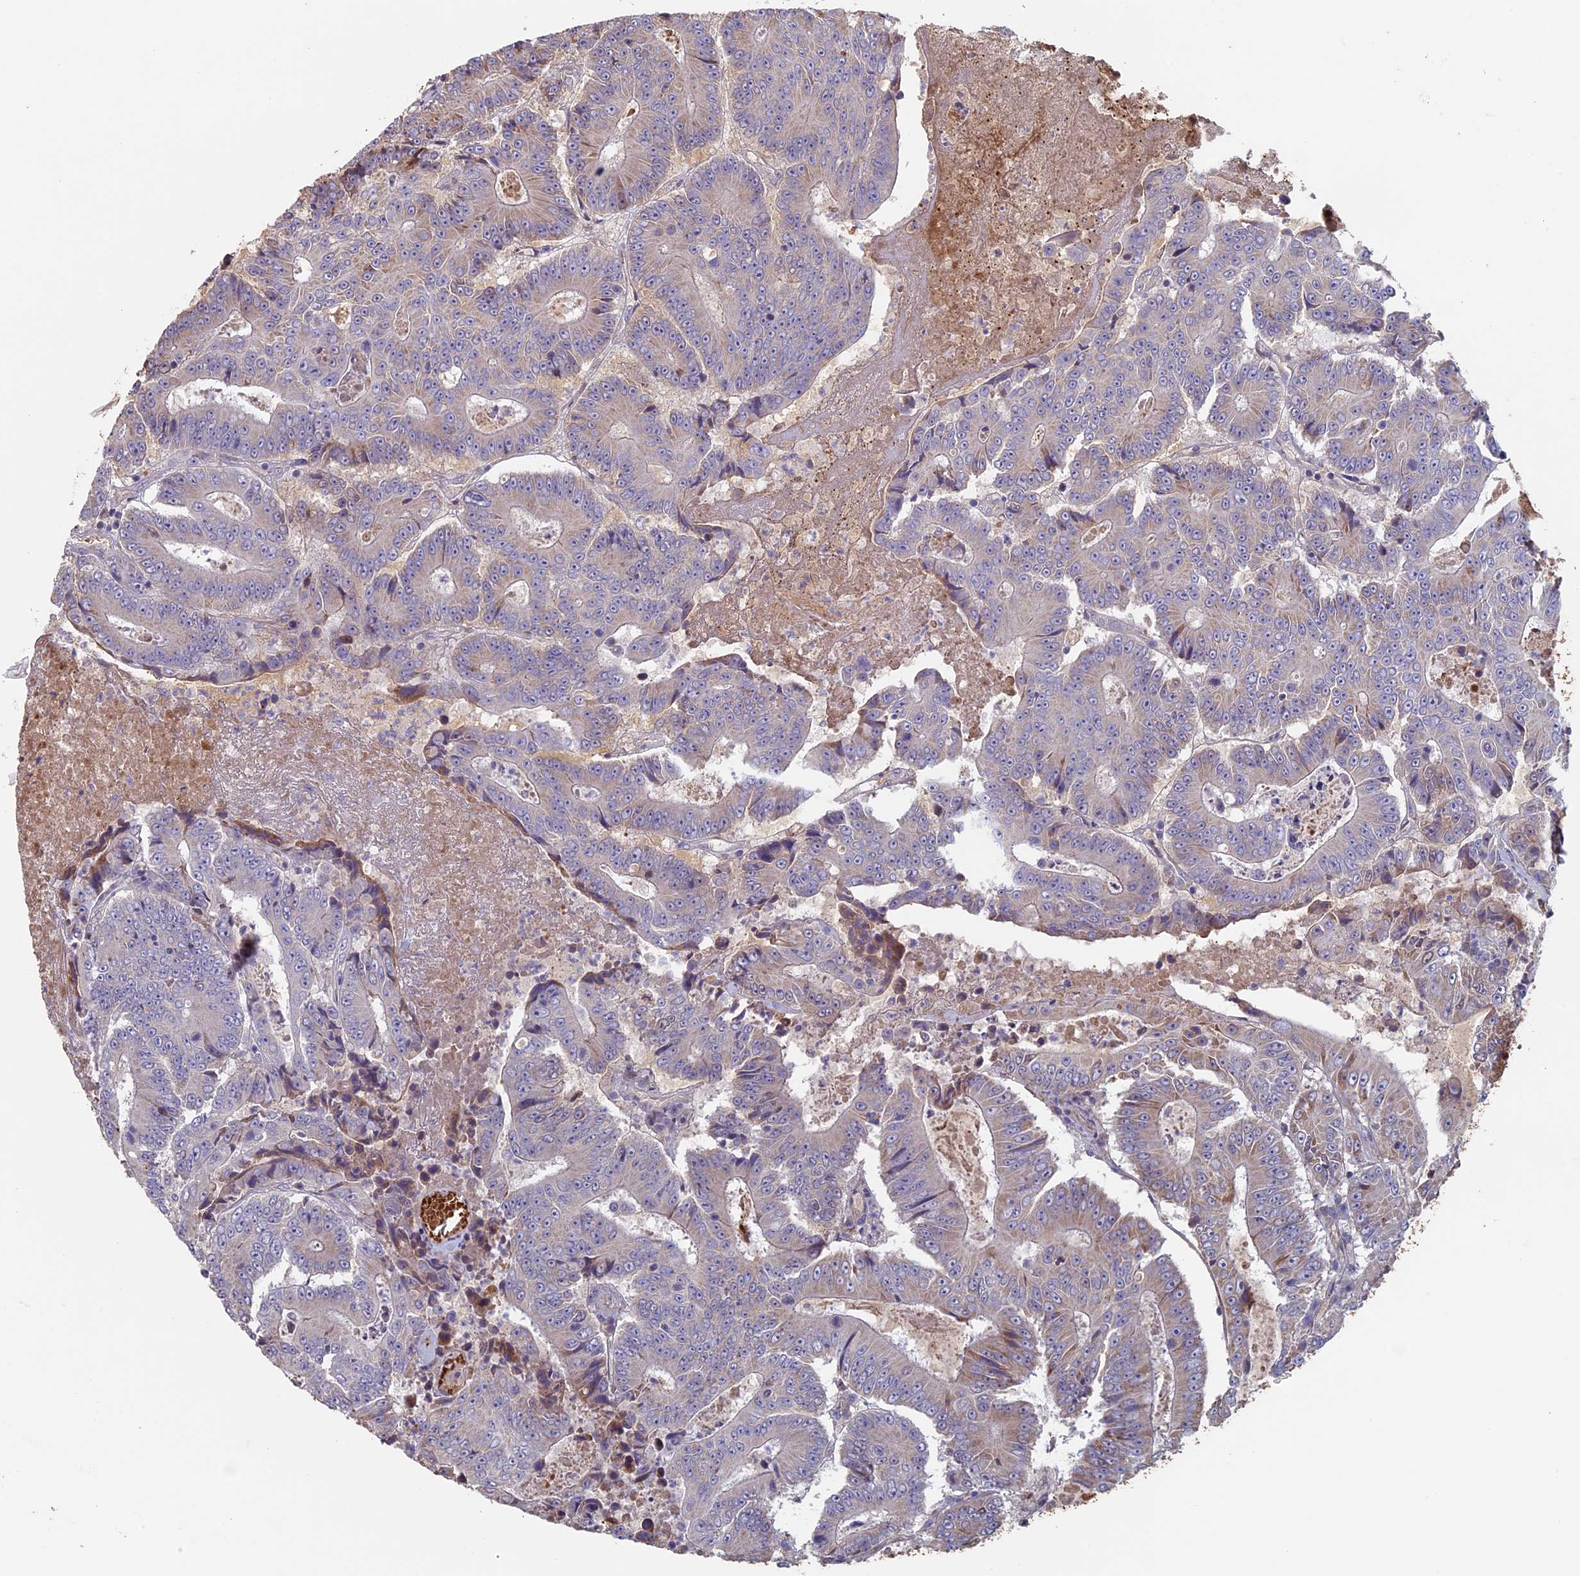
{"staining": {"intensity": "weak", "quantity": "<25%", "location": "cytoplasmic/membranous"}, "tissue": "colorectal cancer", "cell_type": "Tumor cells", "image_type": "cancer", "snomed": [{"axis": "morphology", "description": "Adenocarcinoma, NOS"}, {"axis": "topography", "description": "Colon"}], "caption": "A micrograph of colorectal cancer (adenocarcinoma) stained for a protein displays no brown staining in tumor cells. (DAB (3,3'-diaminobenzidine) immunohistochemistry, high magnification).", "gene": "RCCD1", "patient": {"sex": "male", "age": 83}}